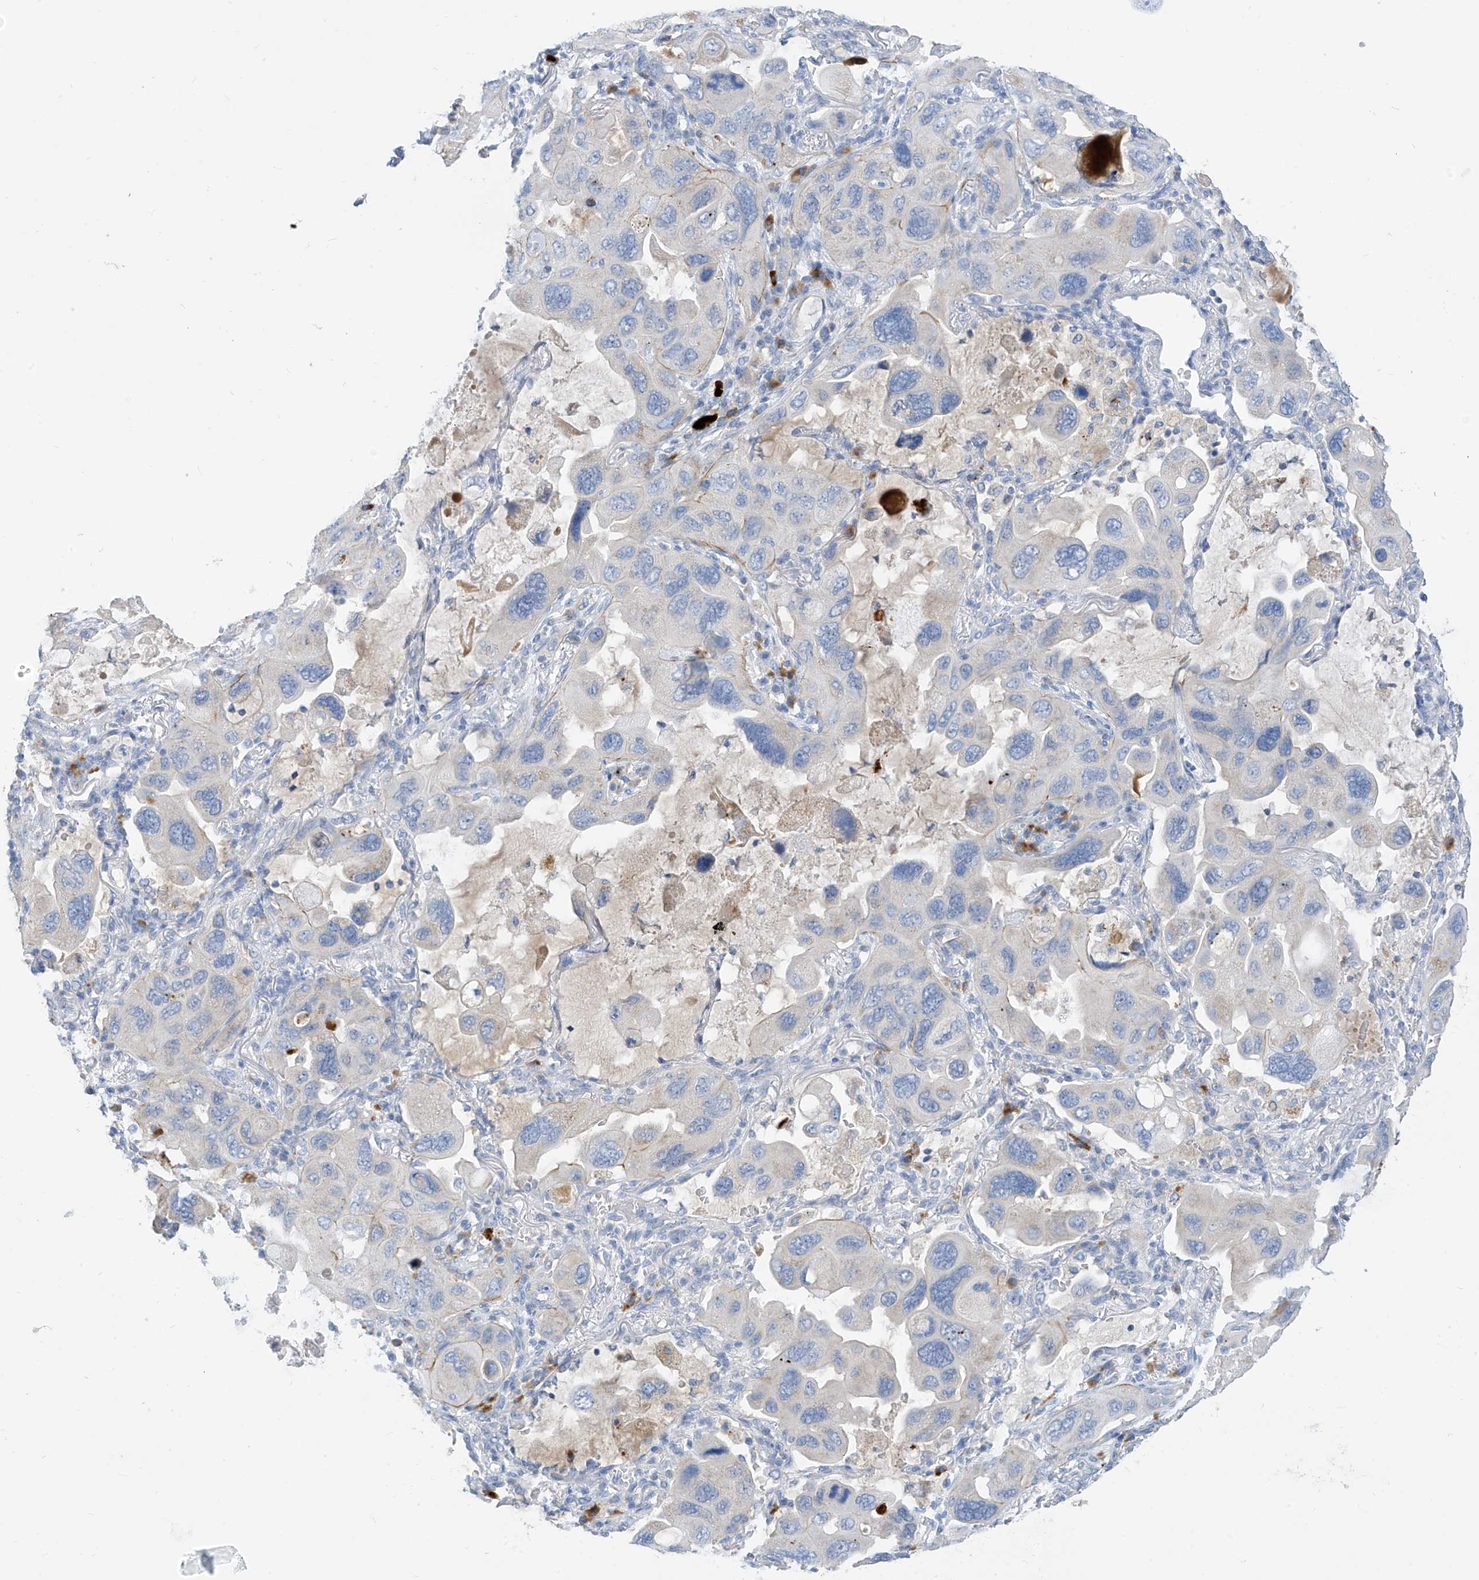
{"staining": {"intensity": "negative", "quantity": "none", "location": "none"}, "tissue": "lung cancer", "cell_type": "Tumor cells", "image_type": "cancer", "snomed": [{"axis": "morphology", "description": "Squamous cell carcinoma, NOS"}, {"axis": "topography", "description": "Lung"}], "caption": "Lung cancer stained for a protein using immunohistochemistry (IHC) exhibits no expression tumor cells.", "gene": "ZNF404", "patient": {"sex": "female", "age": 73}}